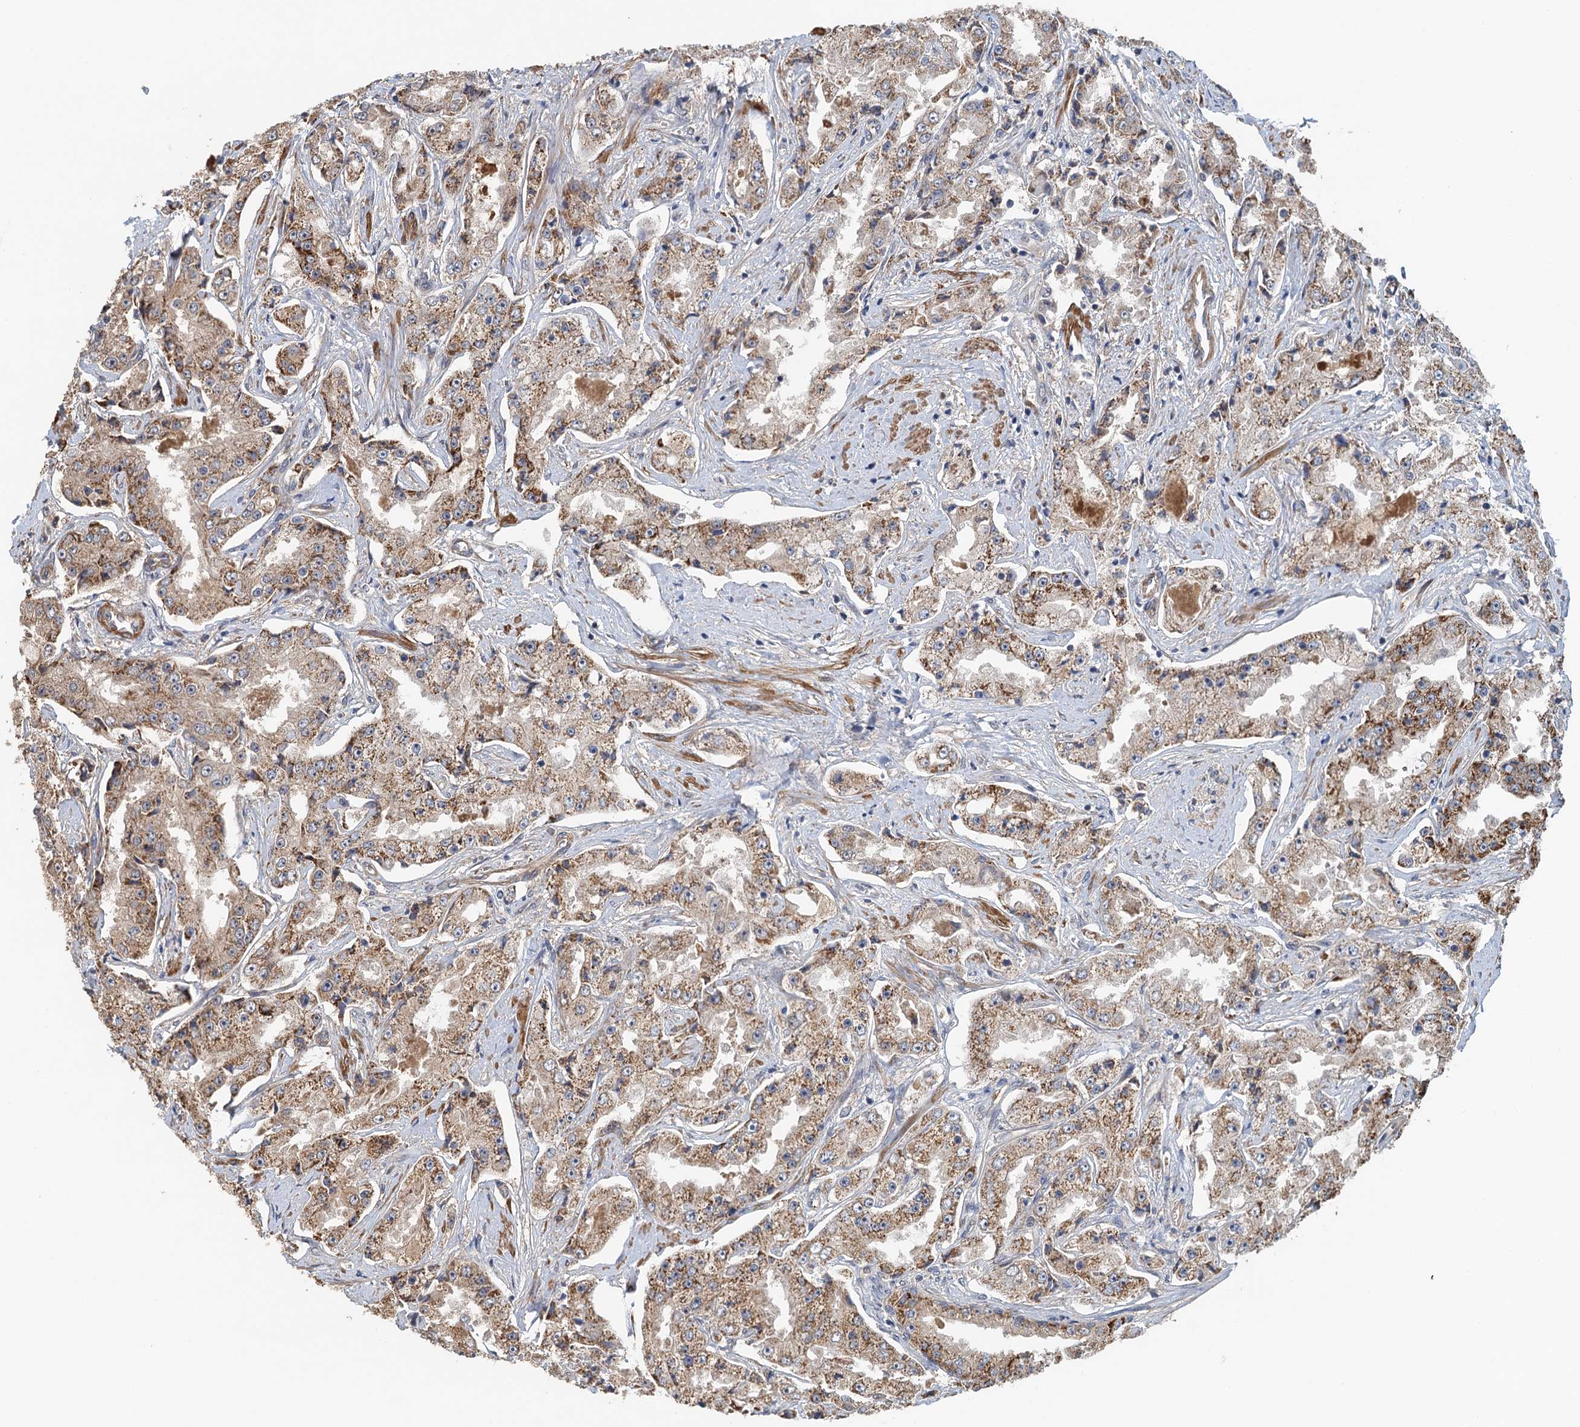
{"staining": {"intensity": "moderate", "quantity": ">75%", "location": "cytoplasmic/membranous"}, "tissue": "prostate cancer", "cell_type": "Tumor cells", "image_type": "cancer", "snomed": [{"axis": "morphology", "description": "Adenocarcinoma, High grade"}, {"axis": "topography", "description": "Prostate"}], "caption": "IHC histopathology image of high-grade adenocarcinoma (prostate) stained for a protein (brown), which demonstrates medium levels of moderate cytoplasmic/membranous staining in about >75% of tumor cells.", "gene": "MEAK7", "patient": {"sex": "male", "age": 73}}